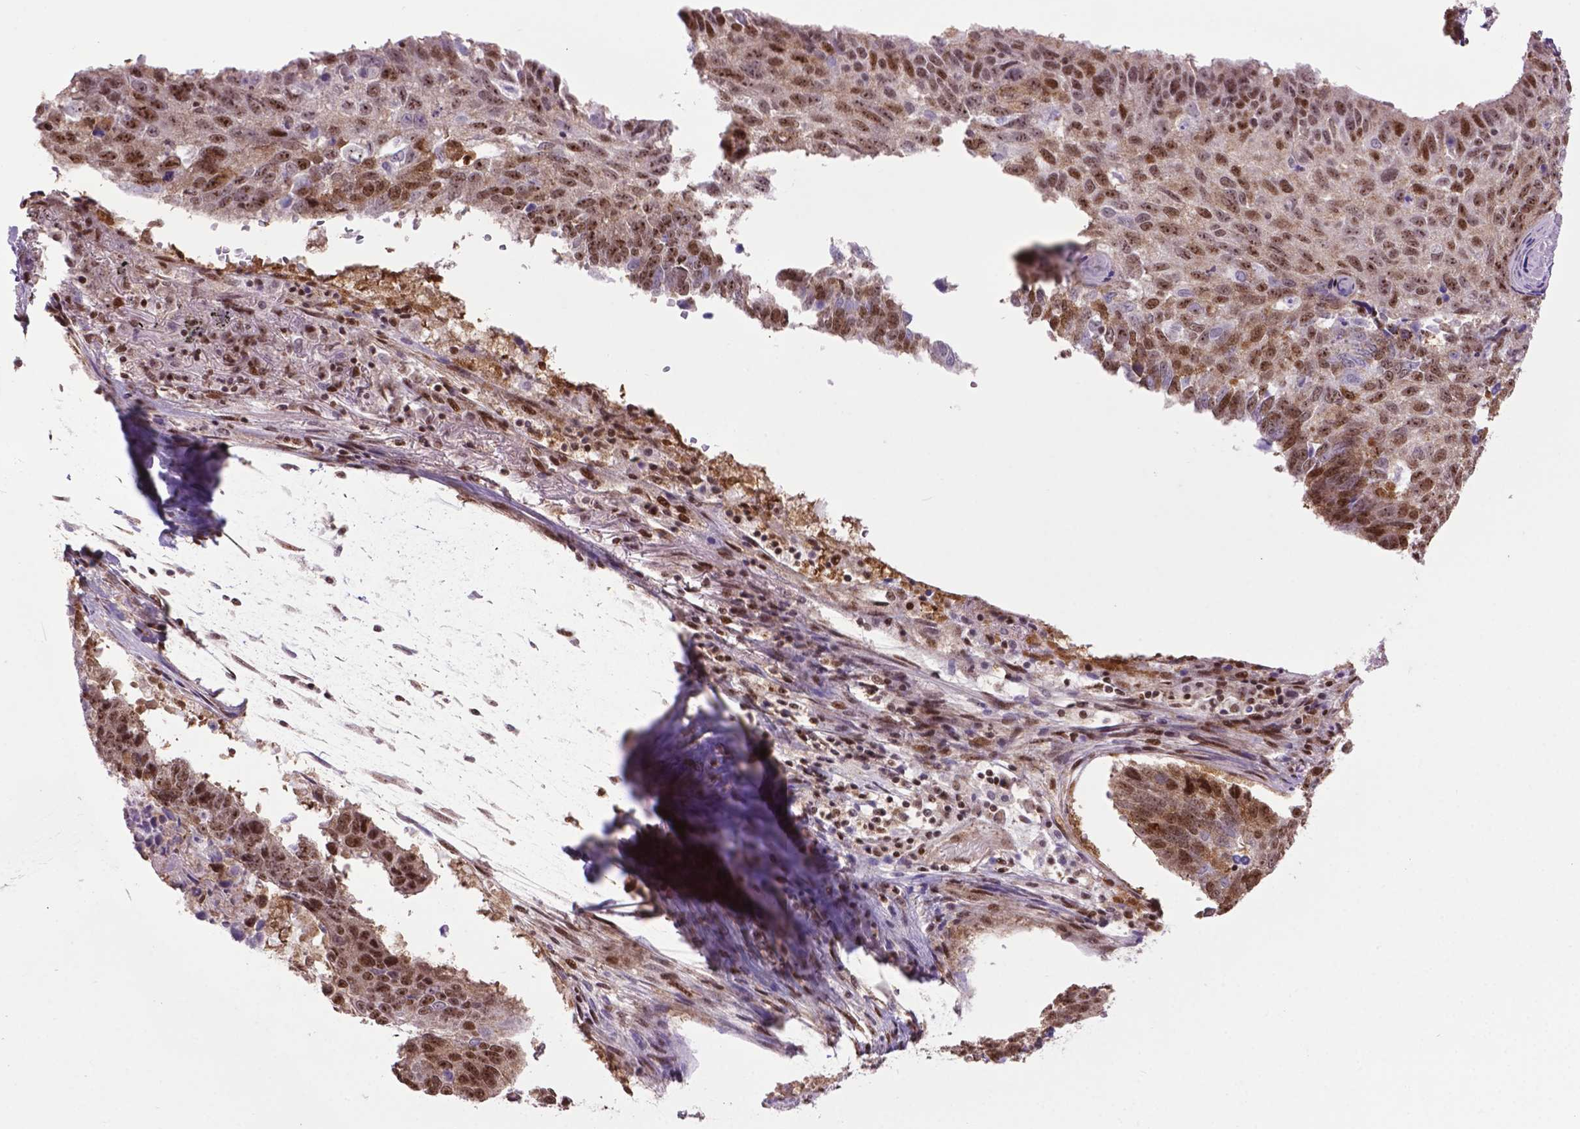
{"staining": {"intensity": "moderate", "quantity": ">75%", "location": "nuclear"}, "tissue": "lung cancer", "cell_type": "Tumor cells", "image_type": "cancer", "snomed": [{"axis": "morphology", "description": "Squamous cell carcinoma, NOS"}, {"axis": "topography", "description": "Lung"}], "caption": "This is a photomicrograph of IHC staining of lung cancer (squamous cell carcinoma), which shows moderate positivity in the nuclear of tumor cells.", "gene": "CSNK2A1", "patient": {"sex": "male", "age": 73}}